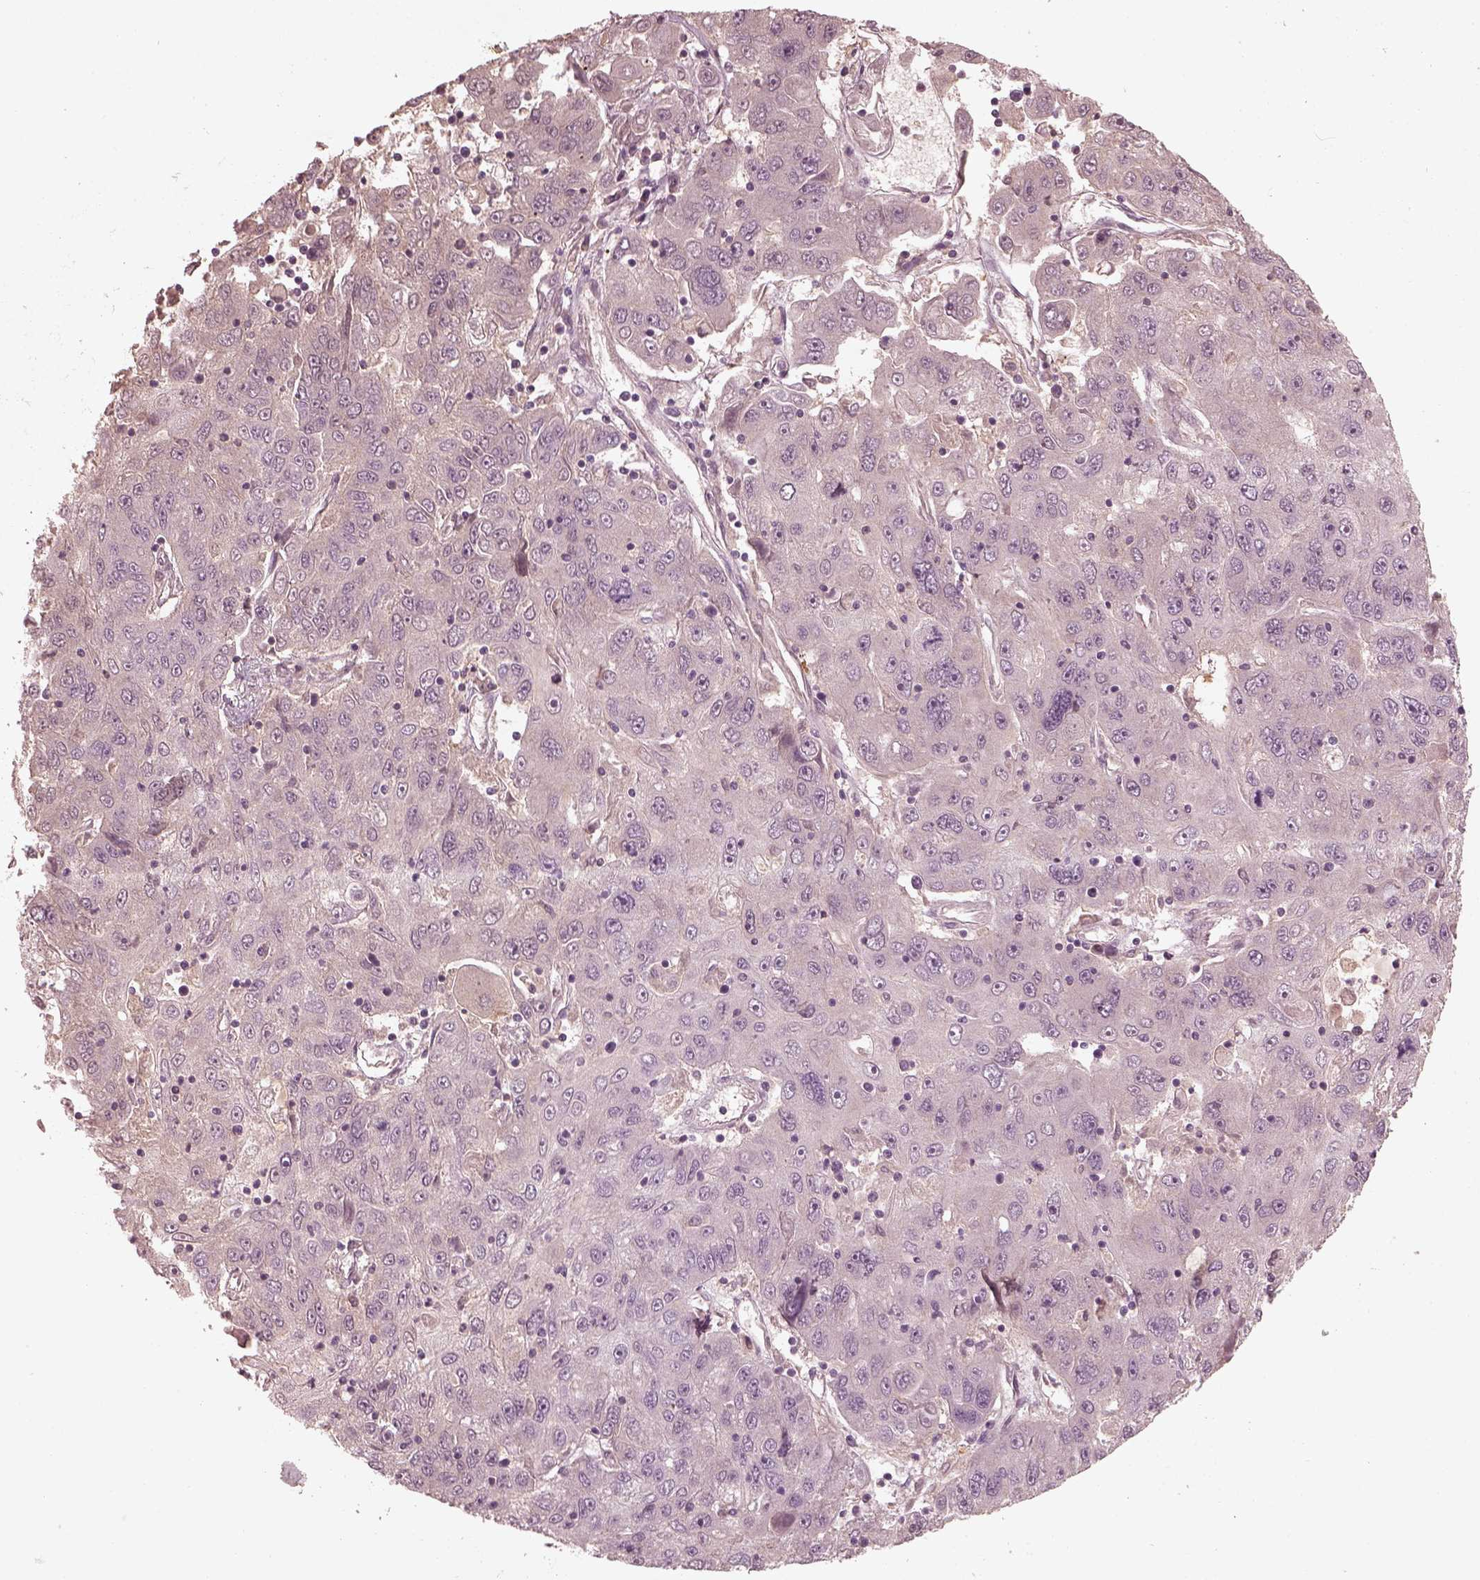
{"staining": {"intensity": "negative", "quantity": "none", "location": "none"}, "tissue": "stomach cancer", "cell_type": "Tumor cells", "image_type": "cancer", "snomed": [{"axis": "morphology", "description": "Adenocarcinoma, NOS"}, {"axis": "topography", "description": "Stomach"}], "caption": "Immunohistochemistry (IHC) micrograph of stomach adenocarcinoma stained for a protein (brown), which shows no staining in tumor cells.", "gene": "VWA5B1", "patient": {"sex": "male", "age": 56}}